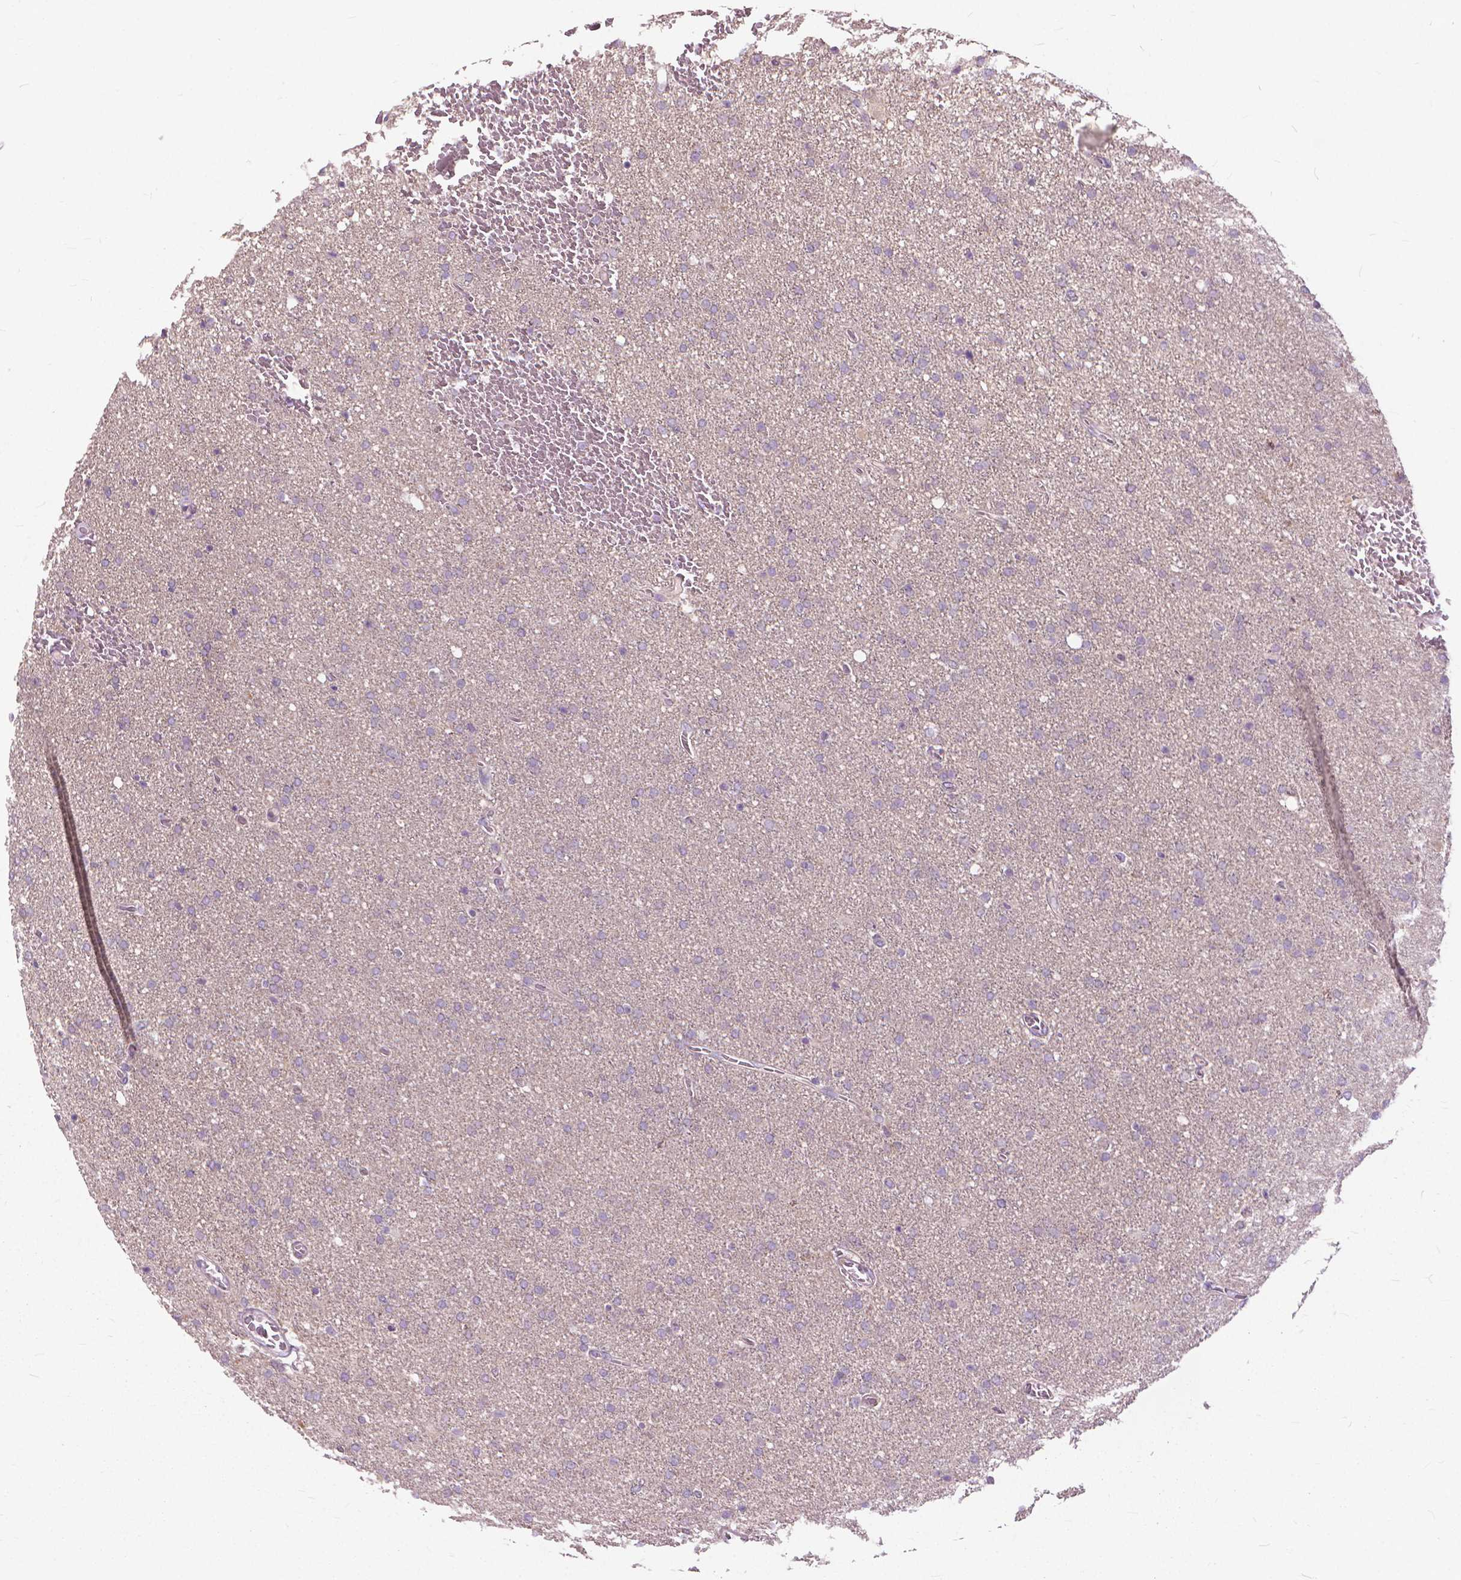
{"staining": {"intensity": "negative", "quantity": "none", "location": "none"}, "tissue": "glioma", "cell_type": "Tumor cells", "image_type": "cancer", "snomed": [{"axis": "morphology", "description": "Glioma, malignant, High grade"}, {"axis": "topography", "description": "Cerebral cortex"}], "caption": "A high-resolution histopathology image shows IHC staining of malignant glioma (high-grade), which exhibits no significant expression in tumor cells.", "gene": "NUDT1", "patient": {"sex": "male", "age": 70}}